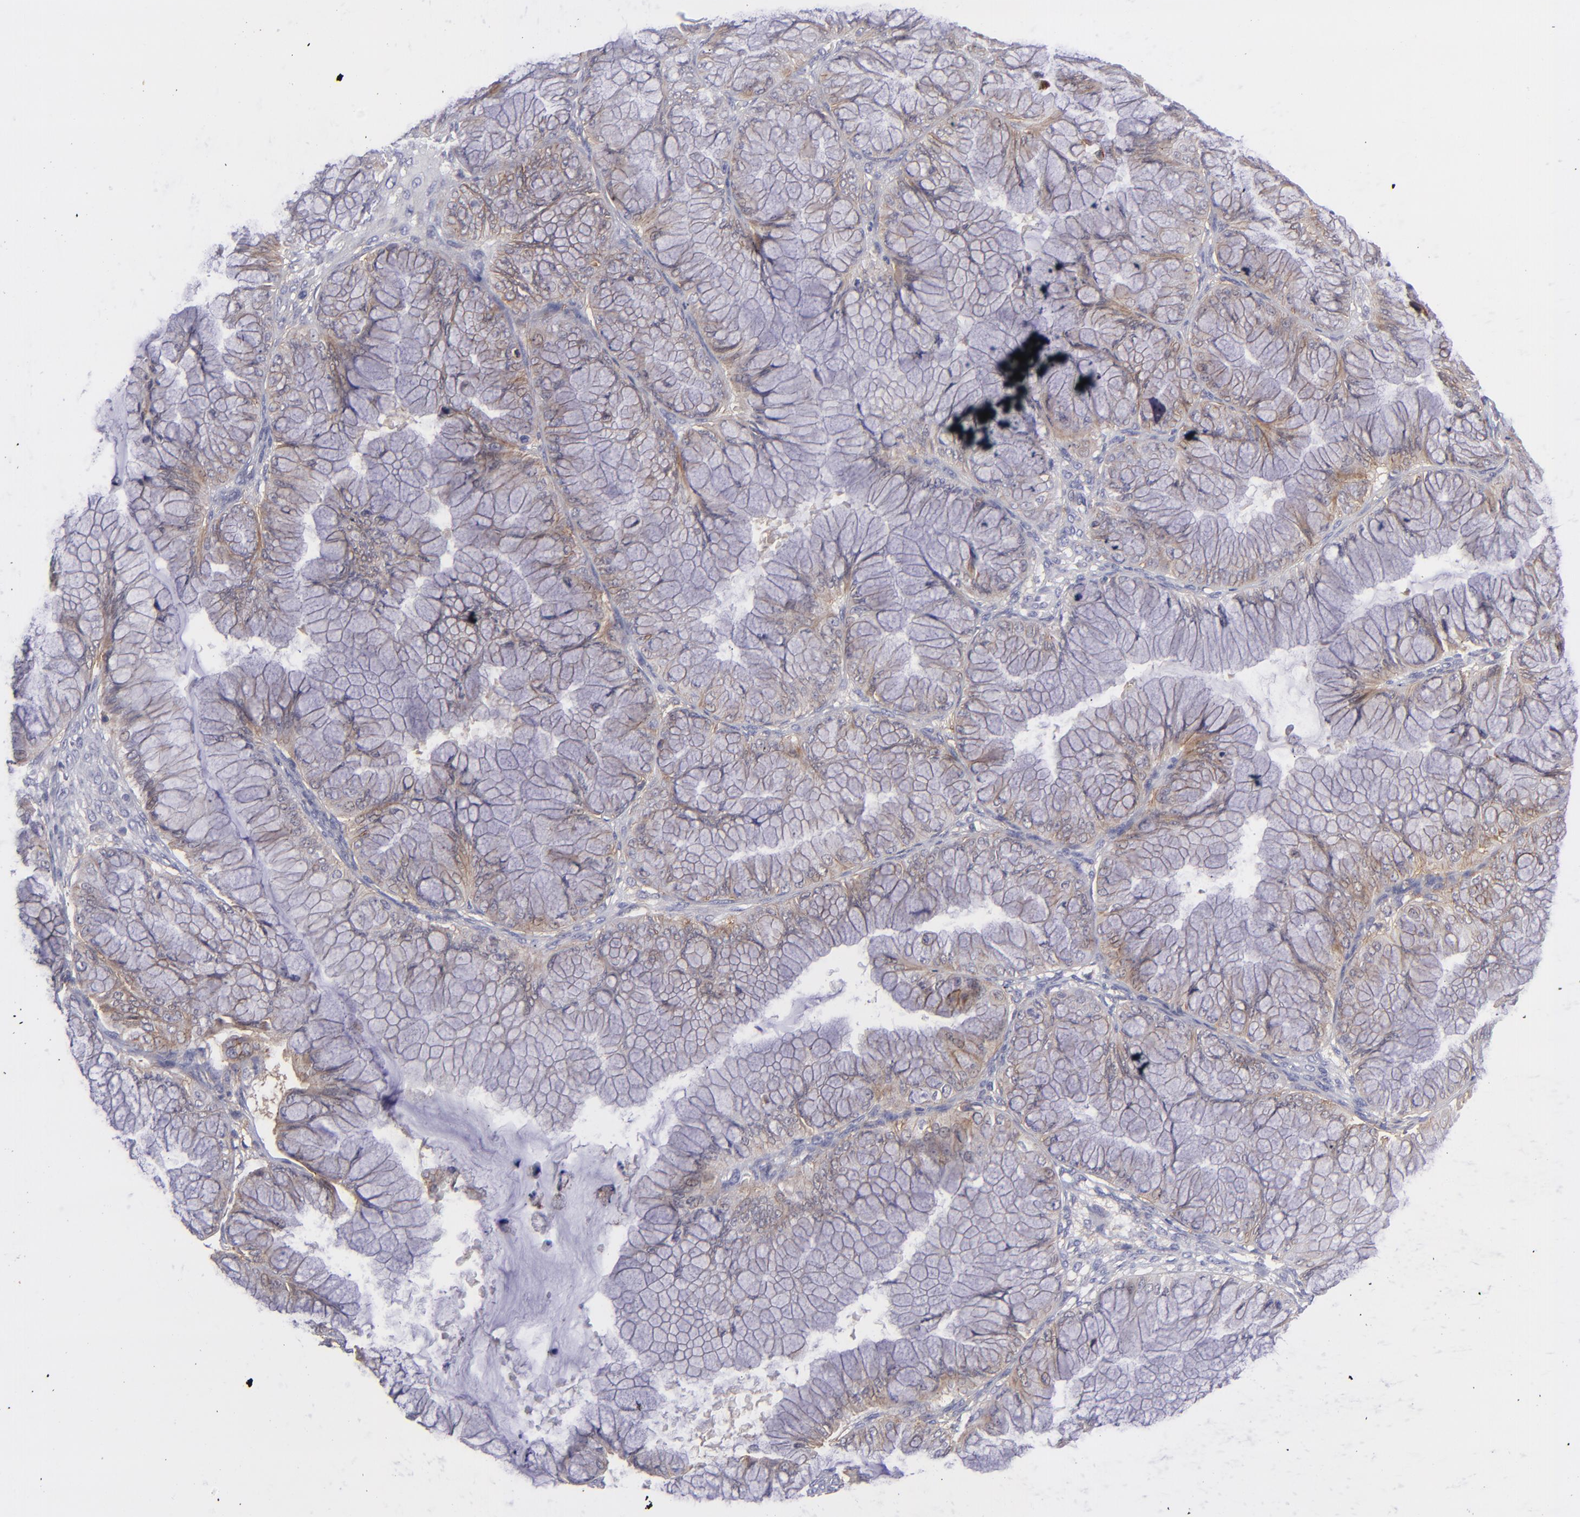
{"staining": {"intensity": "weak", "quantity": ">75%", "location": "cytoplasmic/membranous"}, "tissue": "ovarian cancer", "cell_type": "Tumor cells", "image_type": "cancer", "snomed": [{"axis": "morphology", "description": "Cystadenocarcinoma, mucinous, NOS"}, {"axis": "topography", "description": "Ovary"}], "caption": "Ovarian cancer (mucinous cystadenocarcinoma) stained with a protein marker reveals weak staining in tumor cells.", "gene": "BSG", "patient": {"sex": "female", "age": 63}}